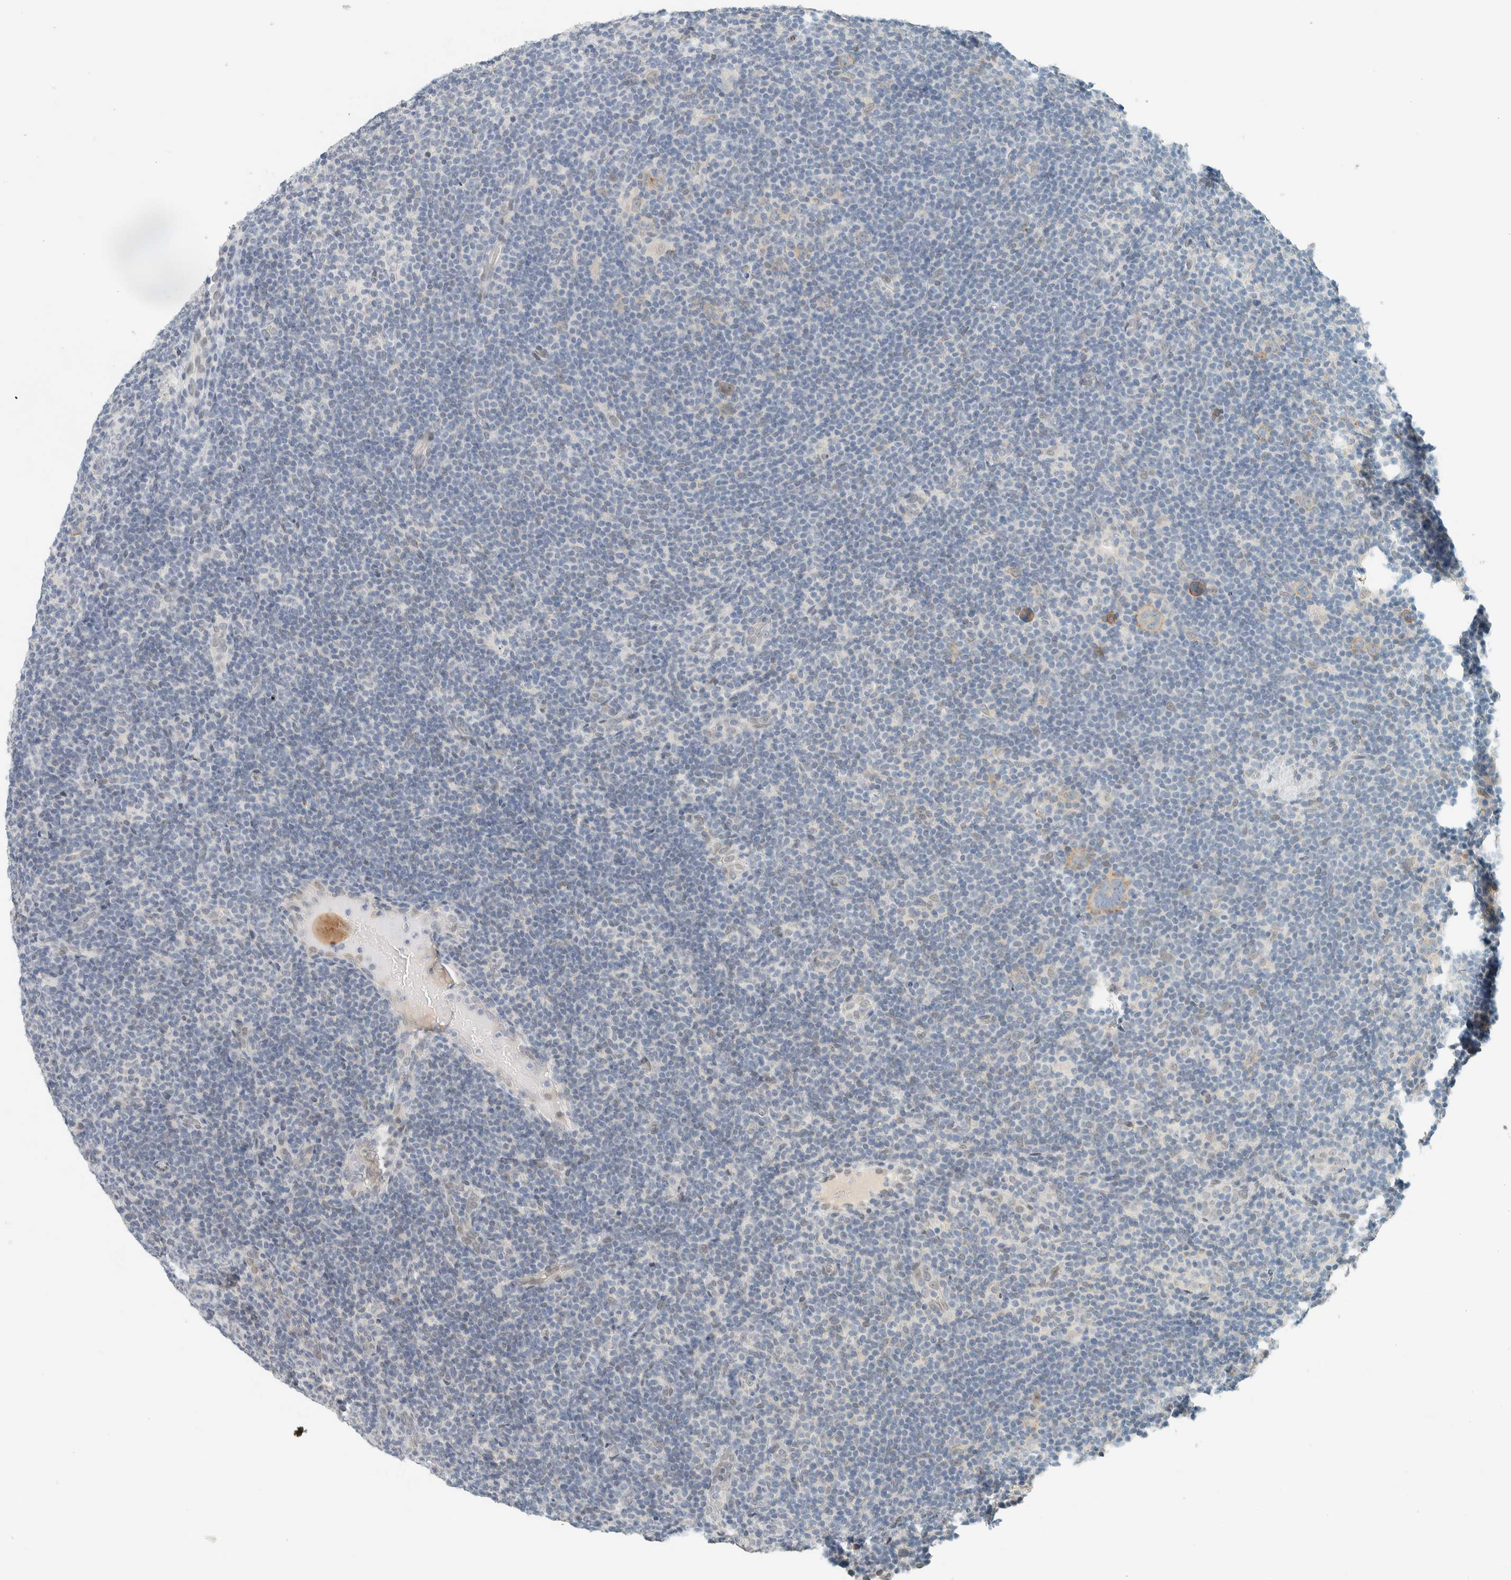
{"staining": {"intensity": "negative", "quantity": "none", "location": "none"}, "tissue": "lymphoma", "cell_type": "Tumor cells", "image_type": "cancer", "snomed": [{"axis": "morphology", "description": "Hodgkin's disease, NOS"}, {"axis": "topography", "description": "Lymph node"}], "caption": "Micrograph shows no protein expression in tumor cells of lymphoma tissue.", "gene": "C1QTNF12", "patient": {"sex": "female", "age": 57}}